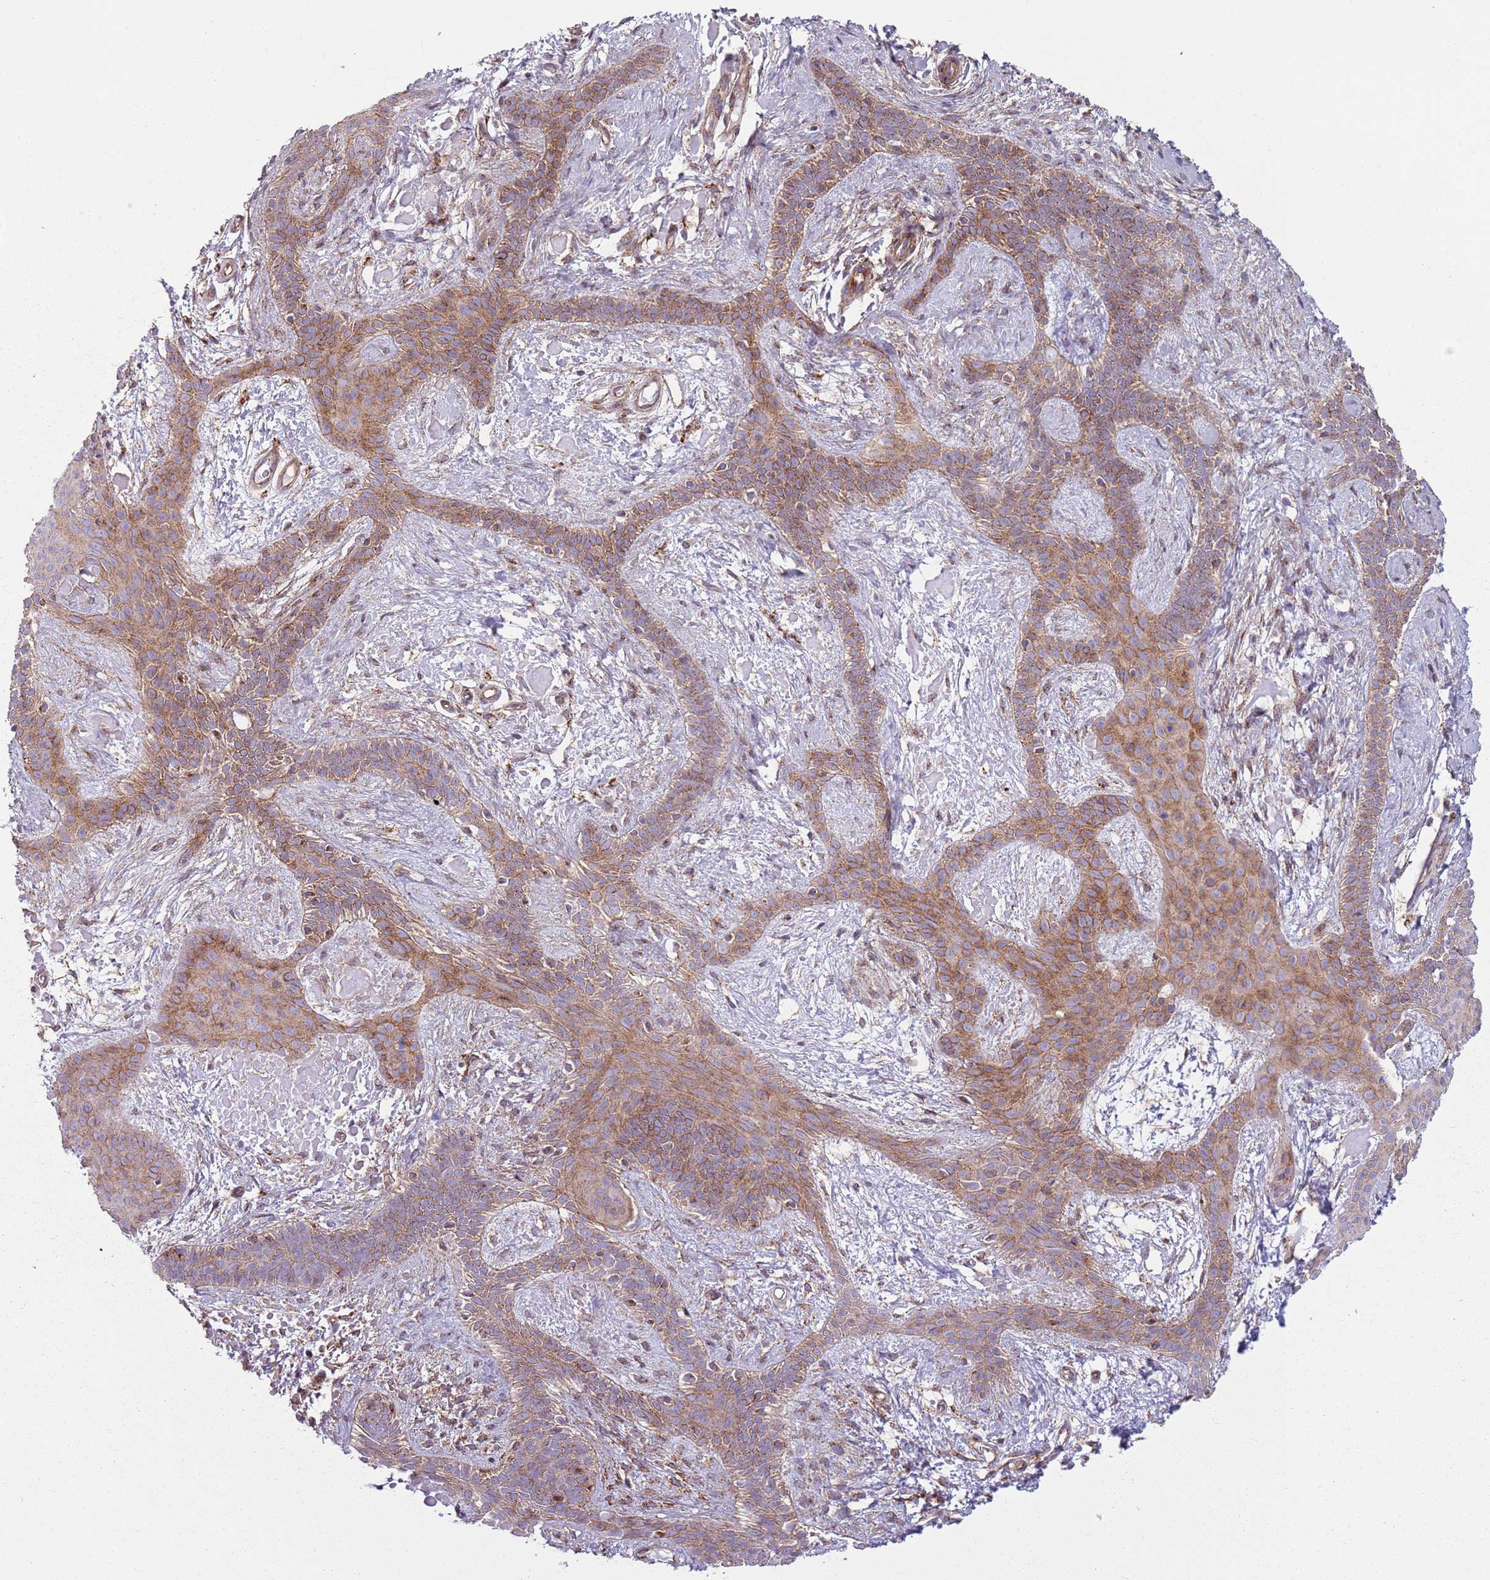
{"staining": {"intensity": "moderate", "quantity": ">75%", "location": "cytoplasmic/membranous"}, "tissue": "skin cancer", "cell_type": "Tumor cells", "image_type": "cancer", "snomed": [{"axis": "morphology", "description": "Basal cell carcinoma"}, {"axis": "topography", "description": "Skin"}], "caption": "This histopathology image reveals IHC staining of skin basal cell carcinoma, with medium moderate cytoplasmic/membranous staining in approximately >75% of tumor cells.", "gene": "SNX1", "patient": {"sex": "male", "age": 78}}